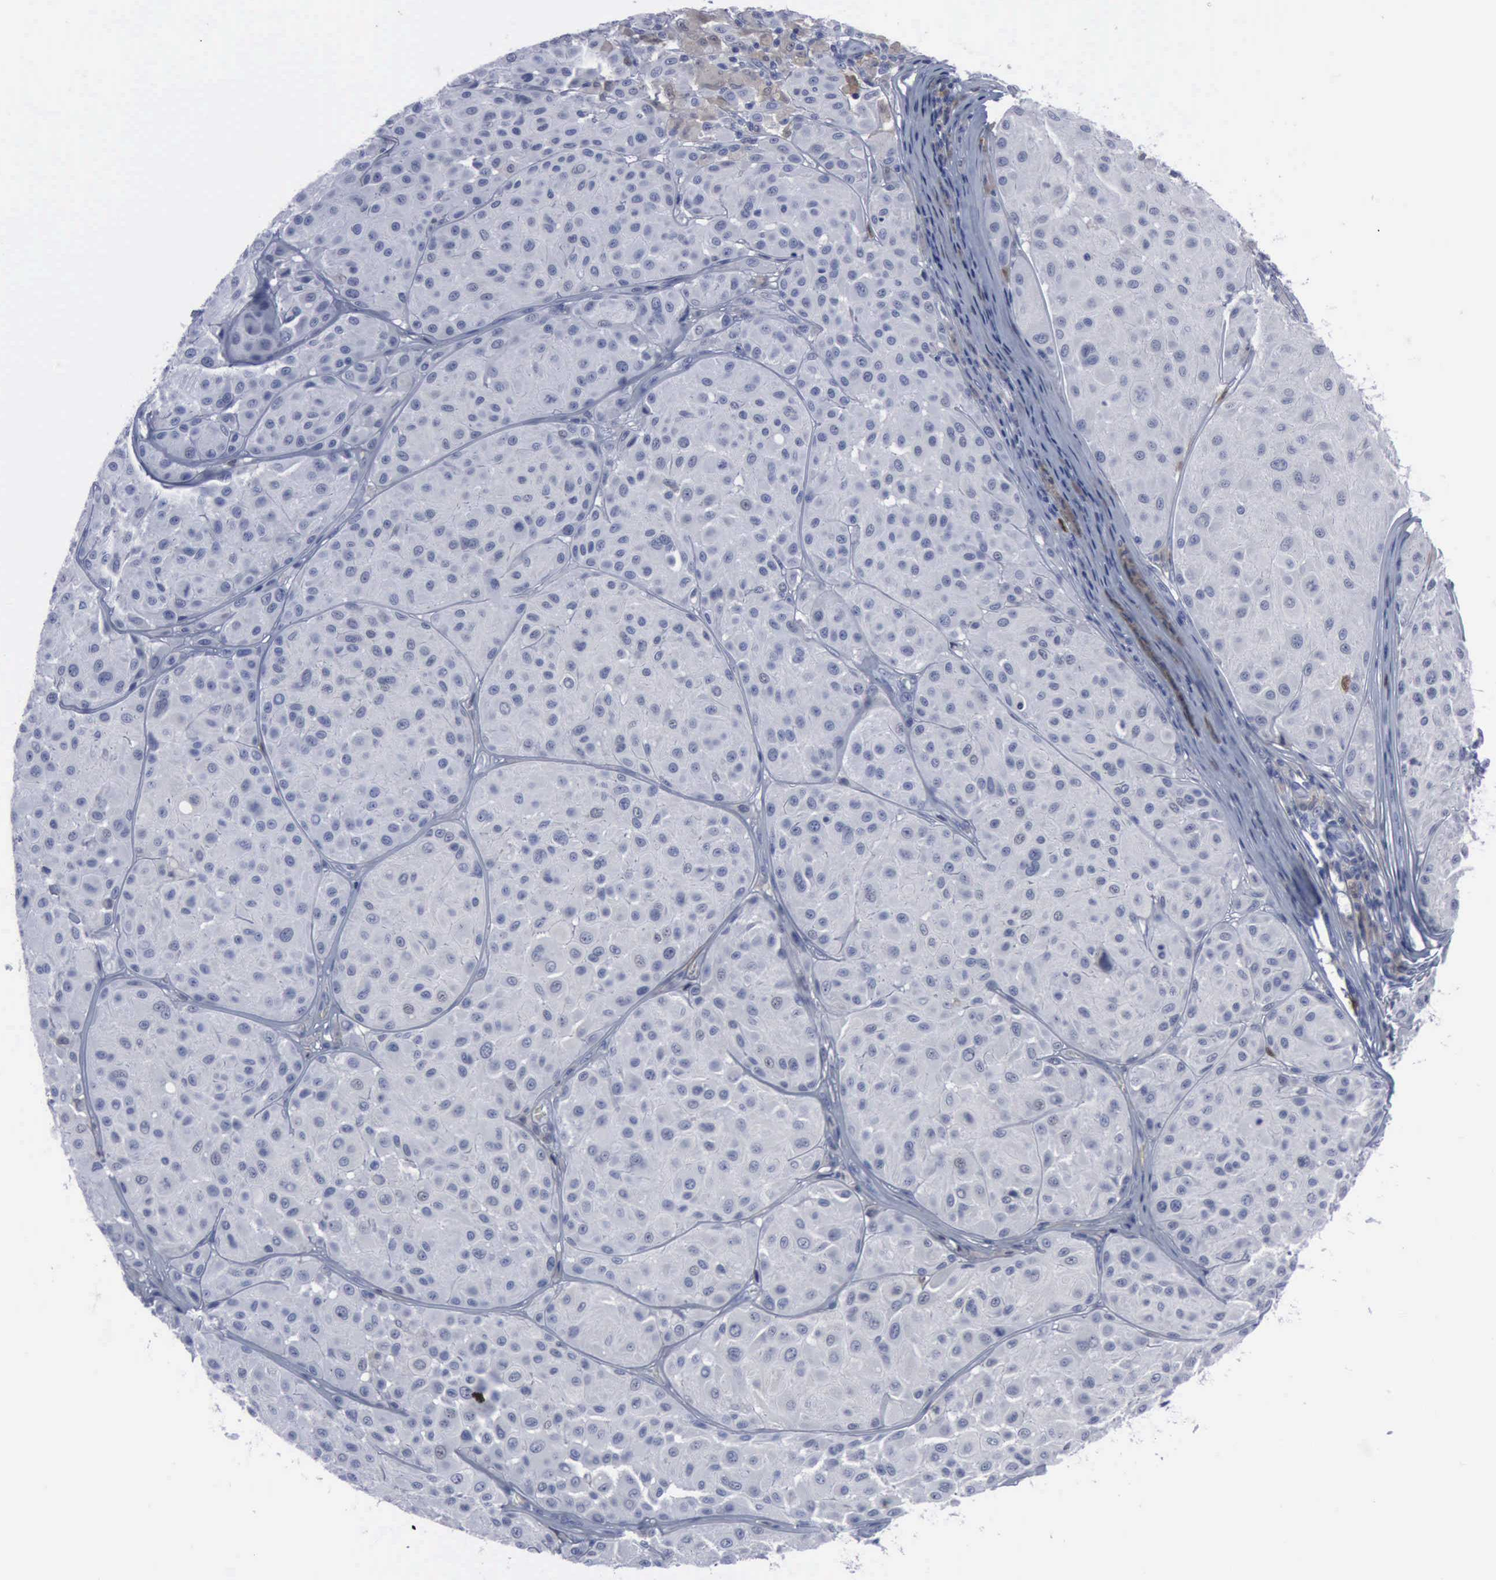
{"staining": {"intensity": "negative", "quantity": "none", "location": "none"}, "tissue": "melanoma", "cell_type": "Tumor cells", "image_type": "cancer", "snomed": [{"axis": "morphology", "description": "Malignant melanoma, NOS"}, {"axis": "topography", "description": "Skin"}], "caption": "Tumor cells are negative for protein expression in human melanoma.", "gene": "CSTA", "patient": {"sex": "male", "age": 36}}